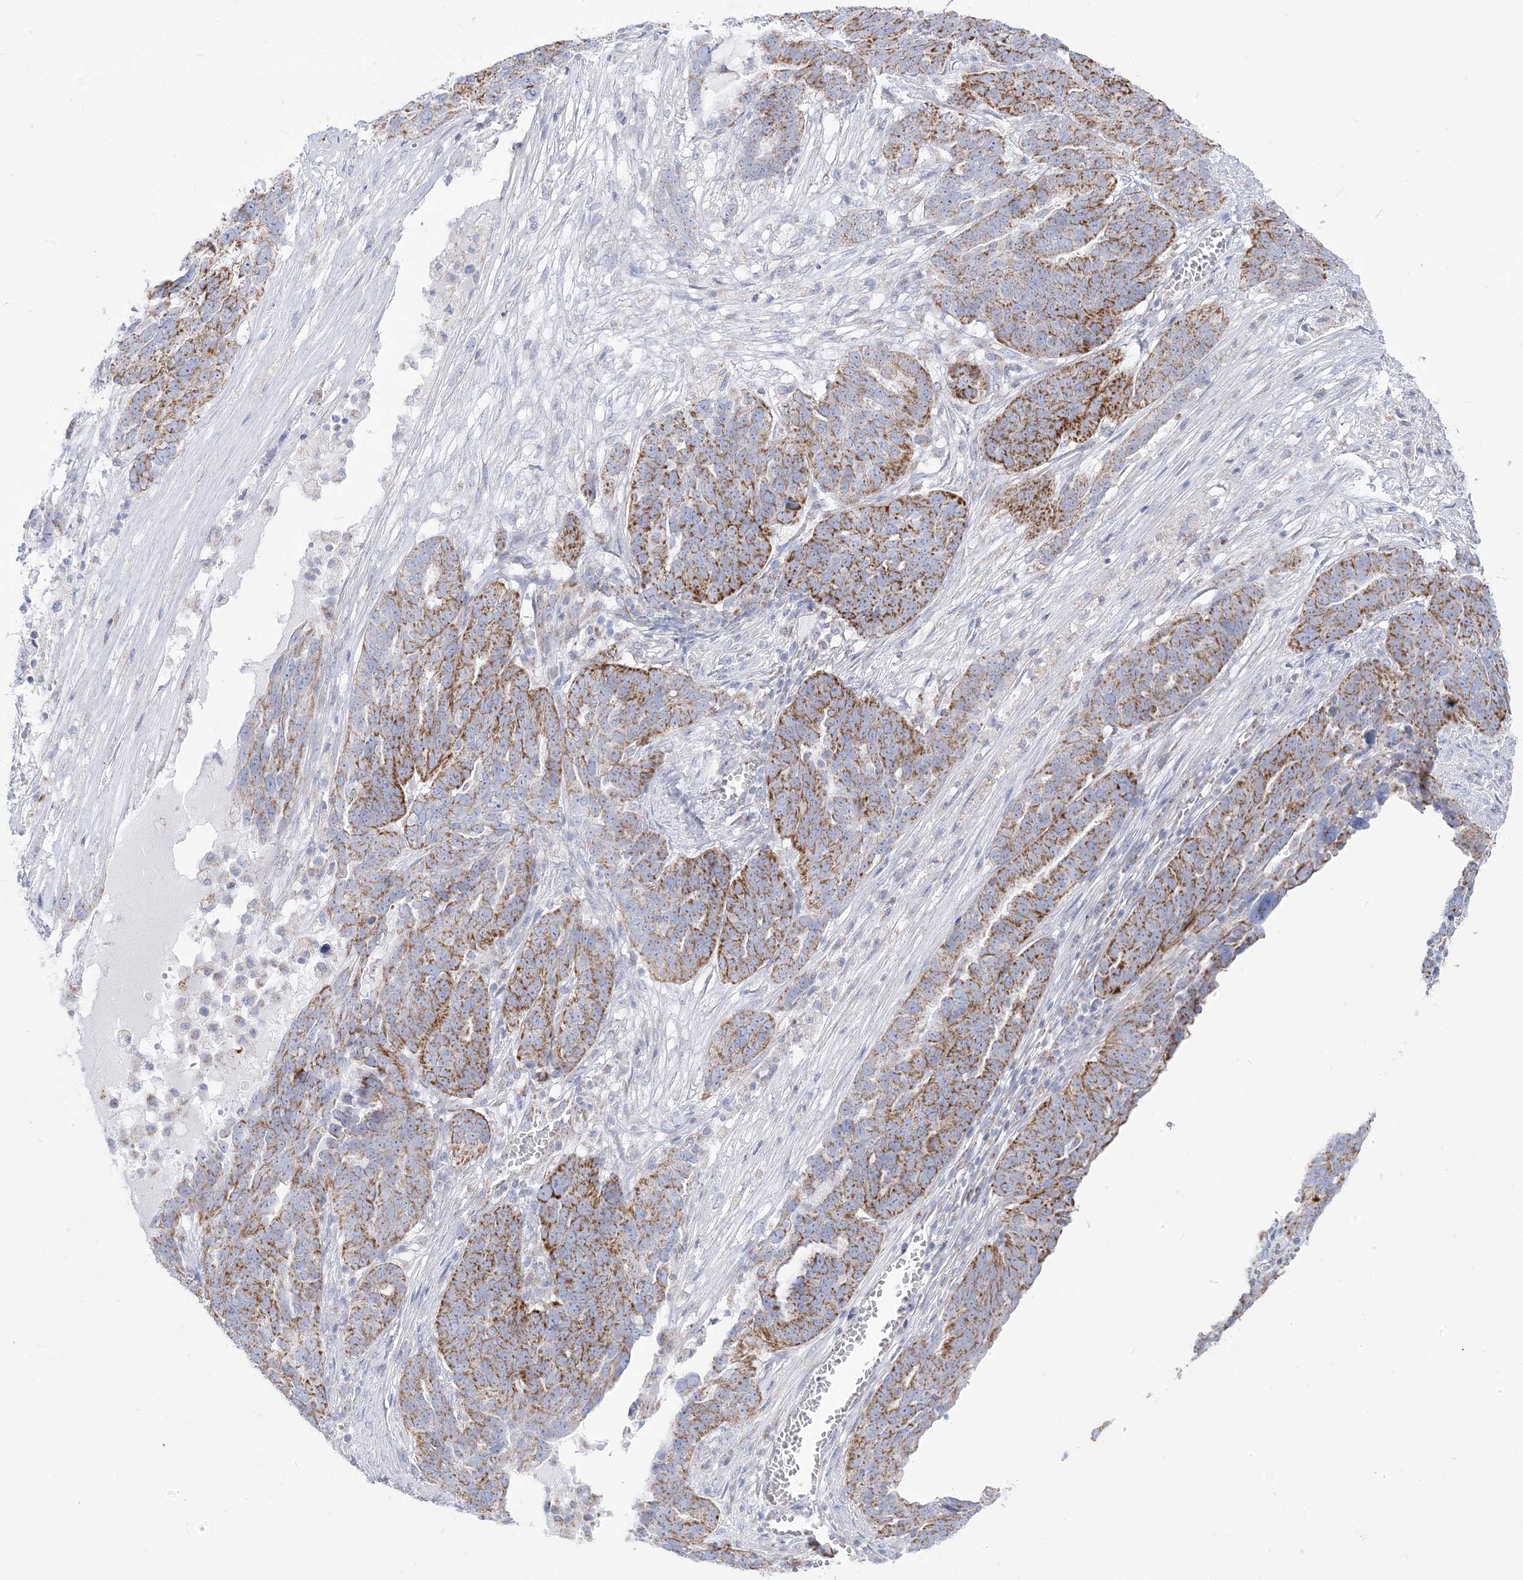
{"staining": {"intensity": "moderate", "quantity": ">75%", "location": "cytoplasmic/membranous"}, "tissue": "ovarian cancer", "cell_type": "Tumor cells", "image_type": "cancer", "snomed": [{"axis": "morphology", "description": "Cystadenocarcinoma, serous, NOS"}, {"axis": "topography", "description": "Ovary"}], "caption": "The photomicrograph reveals staining of ovarian cancer, revealing moderate cytoplasmic/membranous protein expression (brown color) within tumor cells. The protein of interest is stained brown, and the nuclei are stained in blue (DAB IHC with brightfield microscopy, high magnification).", "gene": "PCCB", "patient": {"sex": "female", "age": 59}}